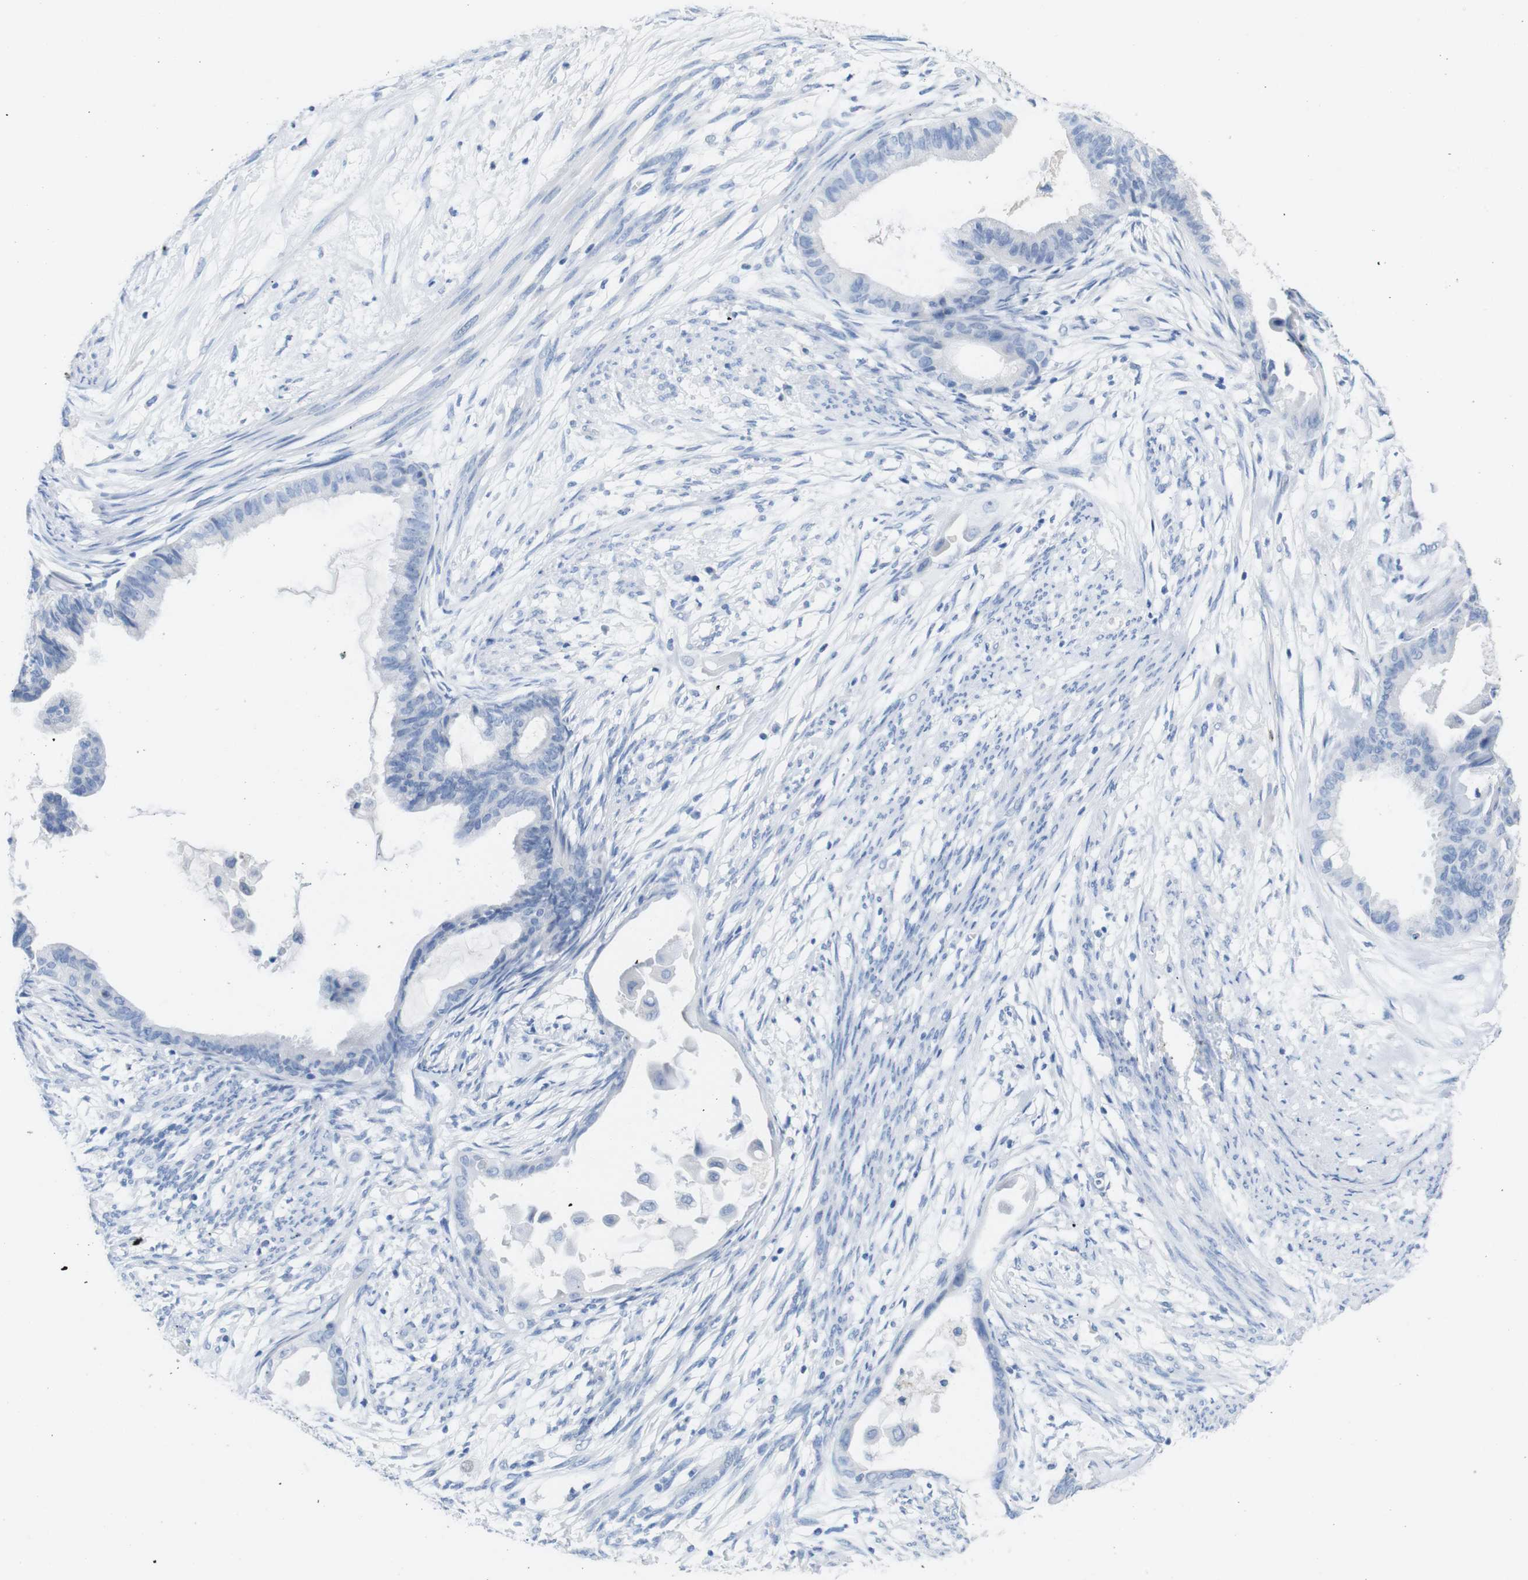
{"staining": {"intensity": "negative", "quantity": "none", "location": "none"}, "tissue": "cervical cancer", "cell_type": "Tumor cells", "image_type": "cancer", "snomed": [{"axis": "morphology", "description": "Normal tissue, NOS"}, {"axis": "morphology", "description": "Adenocarcinoma, NOS"}, {"axis": "topography", "description": "Cervix"}, {"axis": "topography", "description": "Endometrium"}], "caption": "Cervical cancer was stained to show a protein in brown. There is no significant expression in tumor cells.", "gene": "LAG3", "patient": {"sex": "female", "age": 86}}